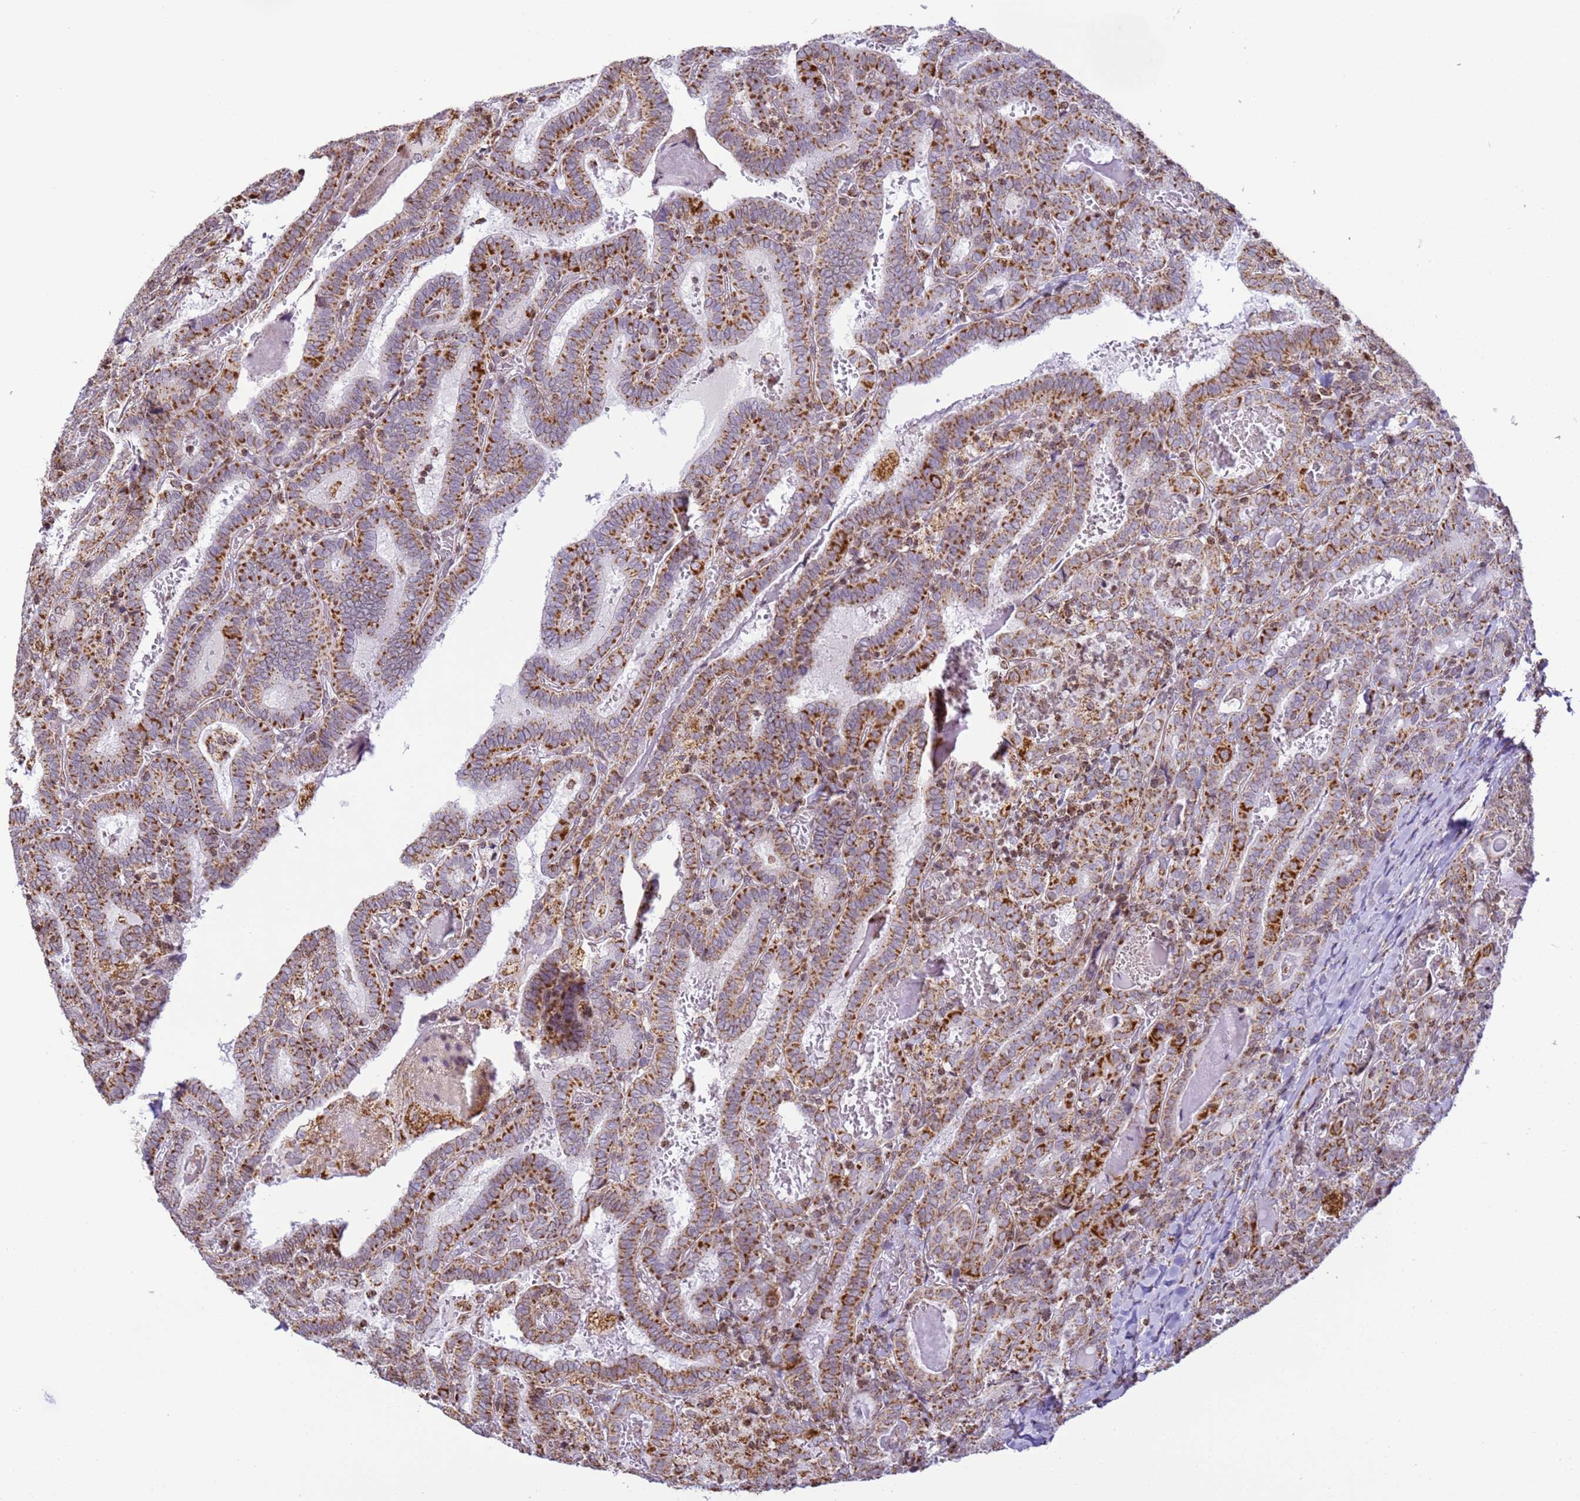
{"staining": {"intensity": "strong", "quantity": ">75%", "location": "cytoplasmic/membranous"}, "tissue": "thyroid cancer", "cell_type": "Tumor cells", "image_type": "cancer", "snomed": [{"axis": "morphology", "description": "Papillary adenocarcinoma, NOS"}, {"axis": "topography", "description": "Thyroid gland"}], "caption": "High-magnification brightfield microscopy of thyroid papillary adenocarcinoma stained with DAB (3,3'-diaminobenzidine) (brown) and counterstained with hematoxylin (blue). tumor cells exhibit strong cytoplasmic/membranous positivity is identified in about>75% of cells.", "gene": "HSPE1", "patient": {"sex": "female", "age": 72}}